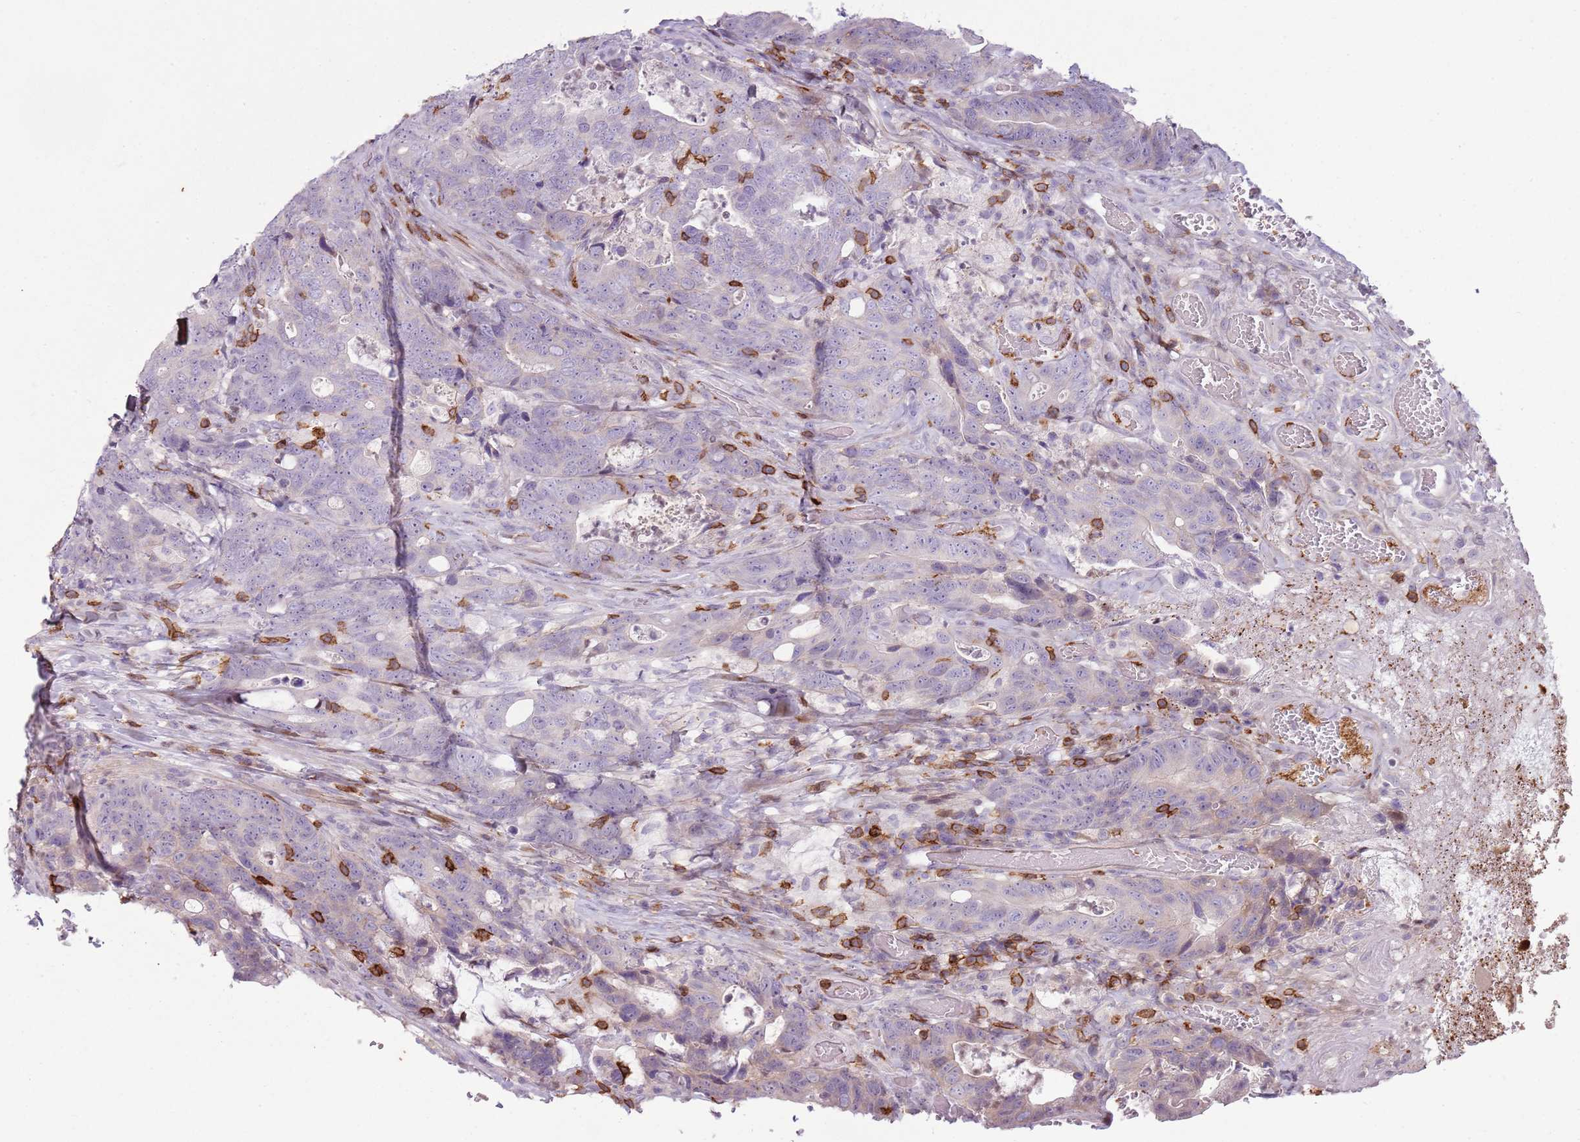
{"staining": {"intensity": "negative", "quantity": "none", "location": "none"}, "tissue": "colorectal cancer", "cell_type": "Tumor cells", "image_type": "cancer", "snomed": [{"axis": "morphology", "description": "Adenocarcinoma, NOS"}, {"axis": "topography", "description": "Colon"}], "caption": "Colorectal cancer was stained to show a protein in brown. There is no significant positivity in tumor cells. (DAB (3,3'-diaminobenzidine) IHC, high magnification).", "gene": "ZNF583", "patient": {"sex": "female", "age": 82}}